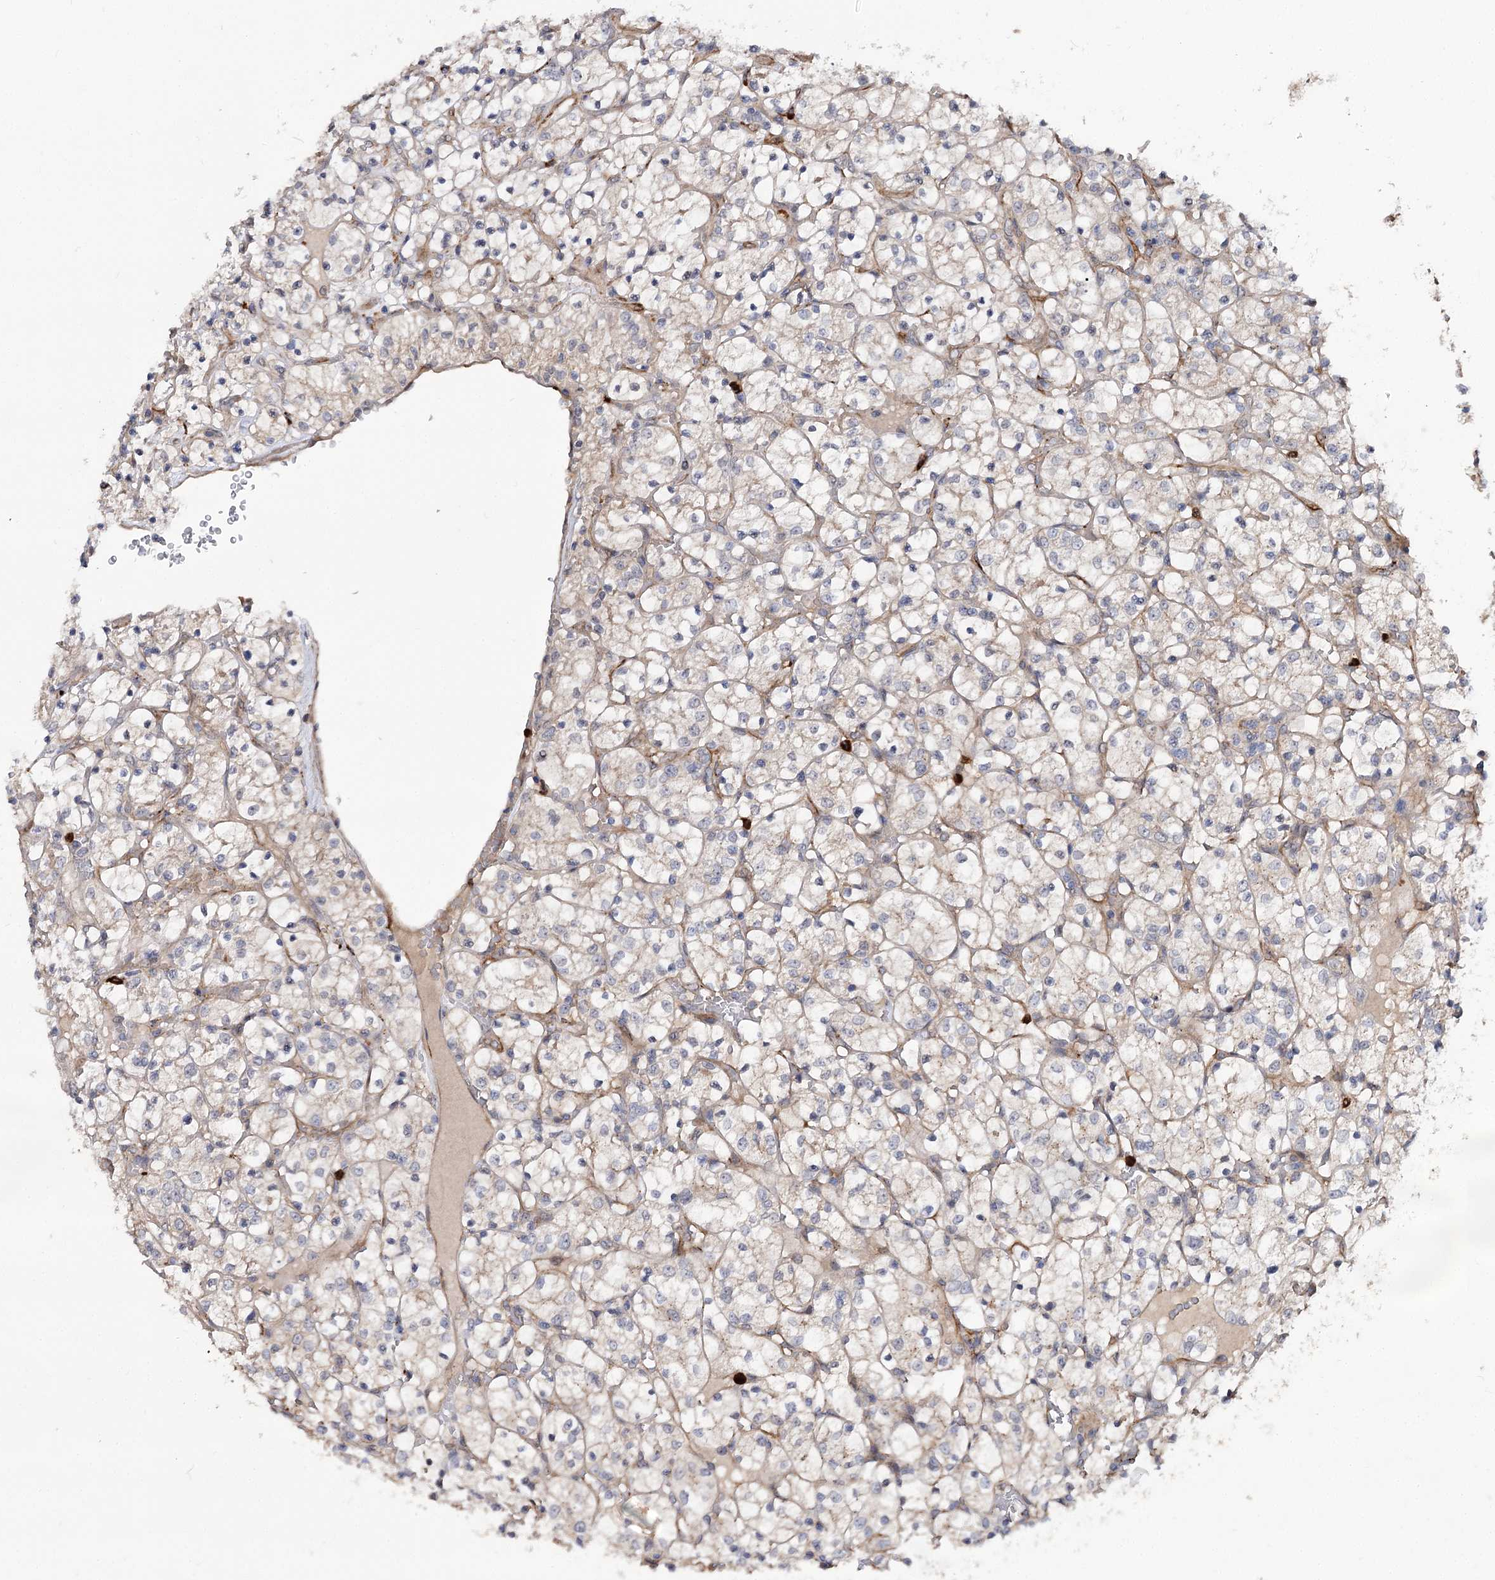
{"staining": {"intensity": "weak", "quantity": "<25%", "location": "cytoplasmic/membranous"}, "tissue": "renal cancer", "cell_type": "Tumor cells", "image_type": "cancer", "snomed": [{"axis": "morphology", "description": "Adenocarcinoma, NOS"}, {"axis": "topography", "description": "Kidney"}], "caption": "Tumor cells are negative for brown protein staining in renal adenocarcinoma.", "gene": "MINDY3", "patient": {"sex": "female", "age": 69}}